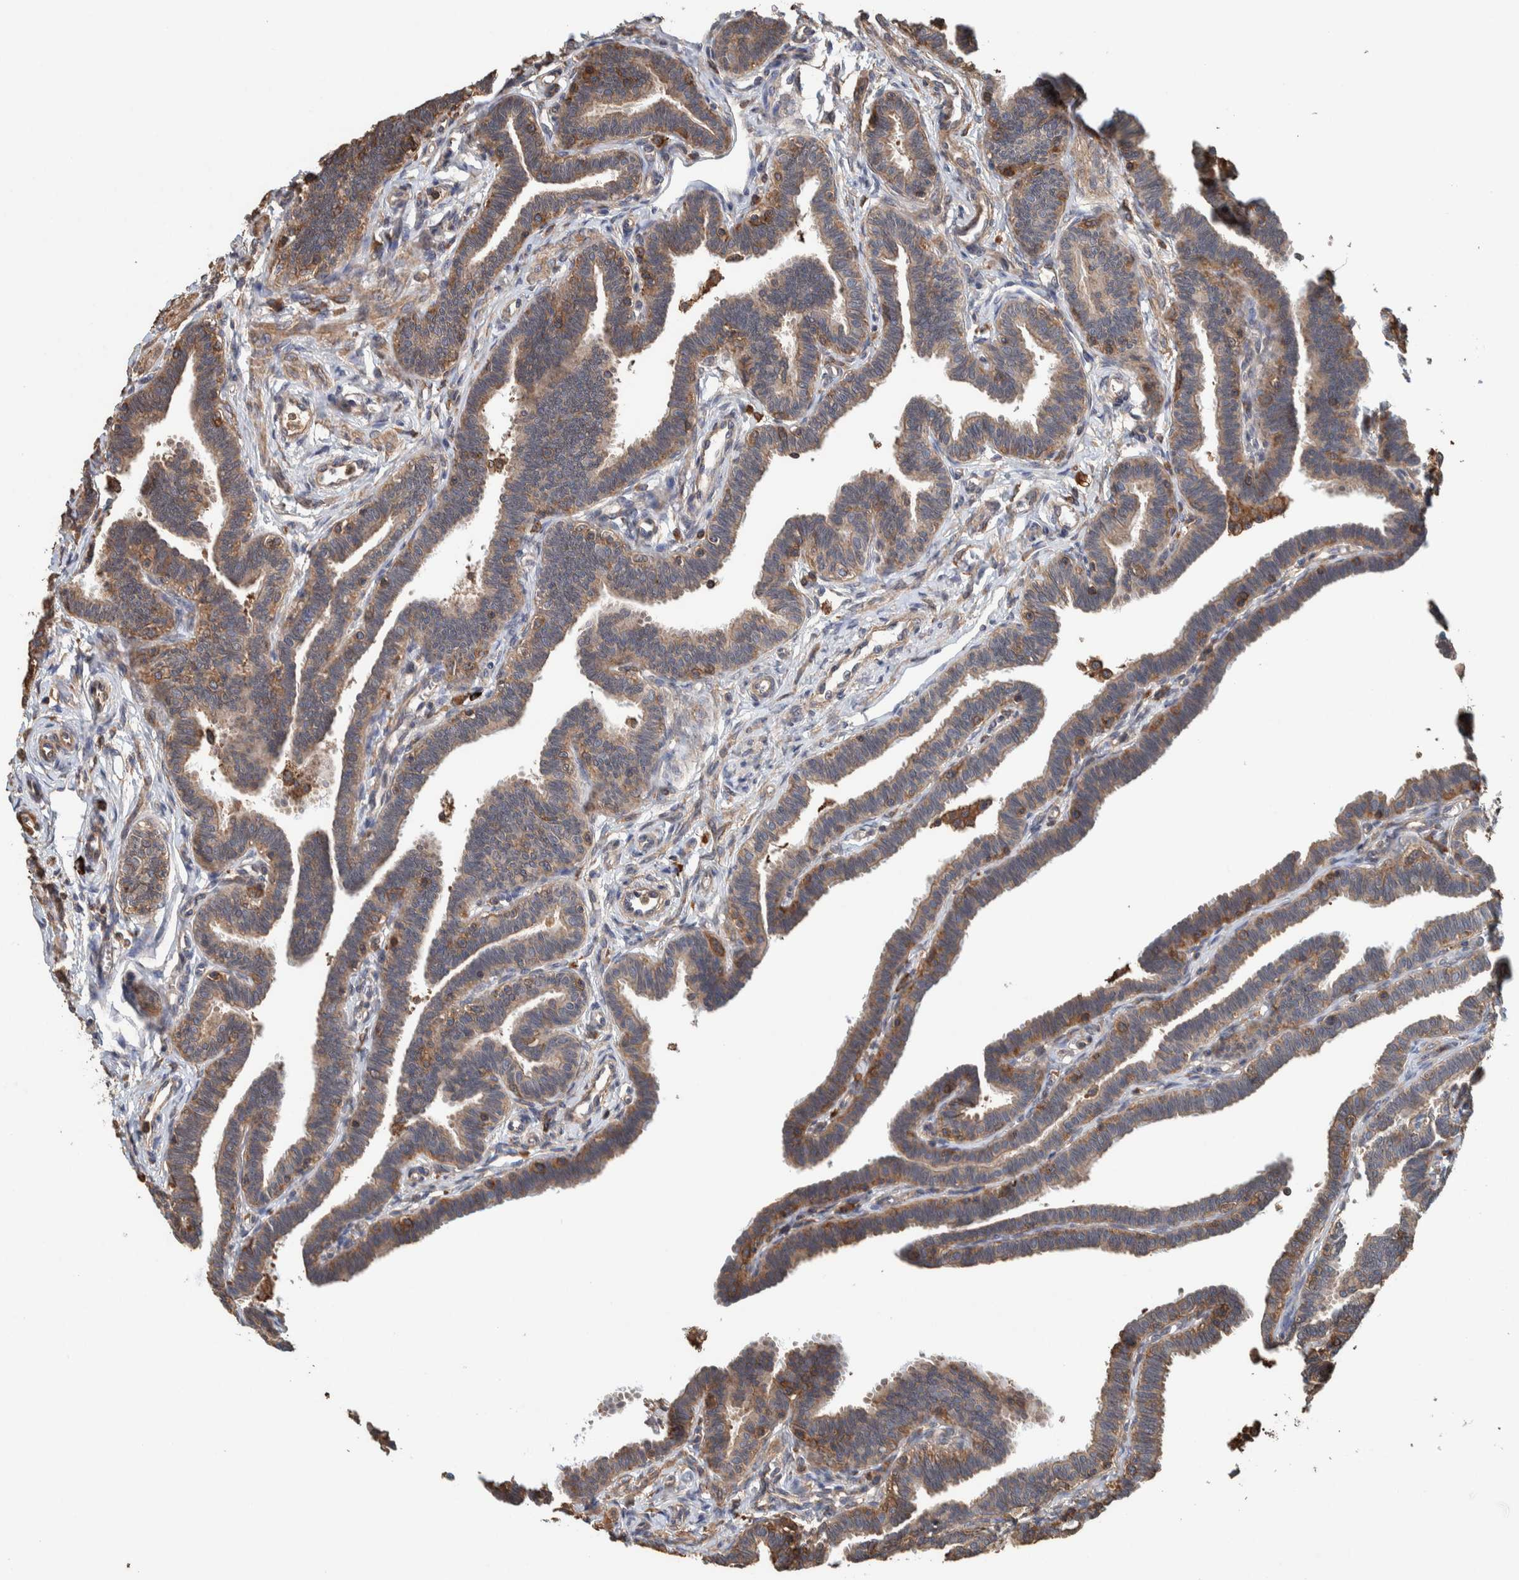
{"staining": {"intensity": "moderate", "quantity": ">75%", "location": "cytoplasmic/membranous"}, "tissue": "fallopian tube", "cell_type": "Glandular cells", "image_type": "normal", "snomed": [{"axis": "morphology", "description": "Normal tissue, NOS"}, {"axis": "topography", "description": "Fallopian tube"}, {"axis": "topography", "description": "Ovary"}], "caption": "An image showing moderate cytoplasmic/membranous positivity in about >75% of glandular cells in benign fallopian tube, as visualized by brown immunohistochemical staining.", "gene": "PLA2G3", "patient": {"sex": "female", "age": 23}}